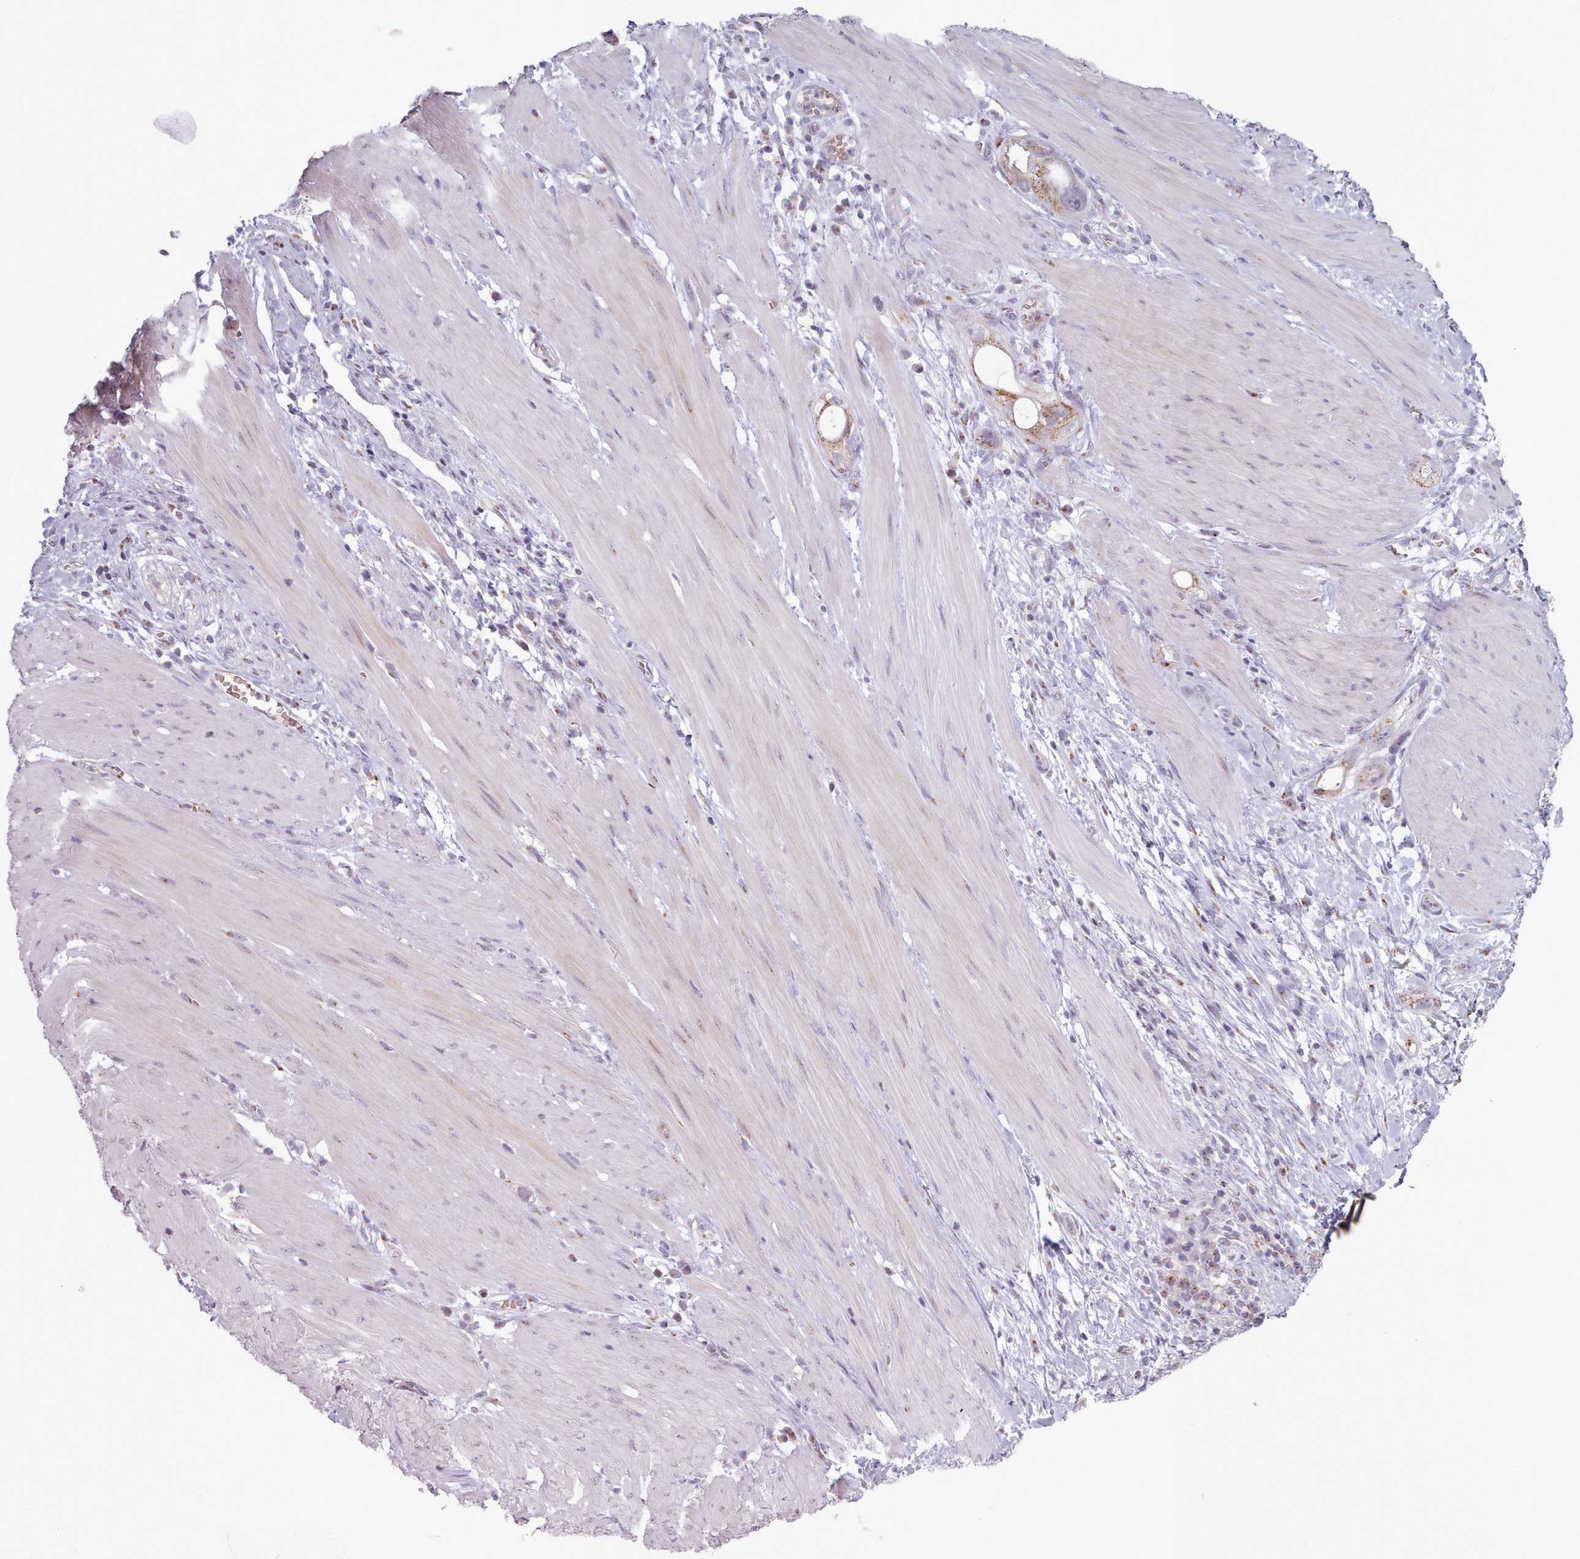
{"staining": {"intensity": "moderate", "quantity": ">75%", "location": "cytoplasmic/membranous"}, "tissue": "stomach cancer", "cell_type": "Tumor cells", "image_type": "cancer", "snomed": [{"axis": "morphology", "description": "Adenocarcinoma, NOS"}, {"axis": "topography", "description": "Stomach"}, {"axis": "topography", "description": "Stomach, lower"}], "caption": "Protein staining of stomach cancer tissue reveals moderate cytoplasmic/membranous positivity in about >75% of tumor cells.", "gene": "MAN1B1", "patient": {"sex": "female", "age": 48}}